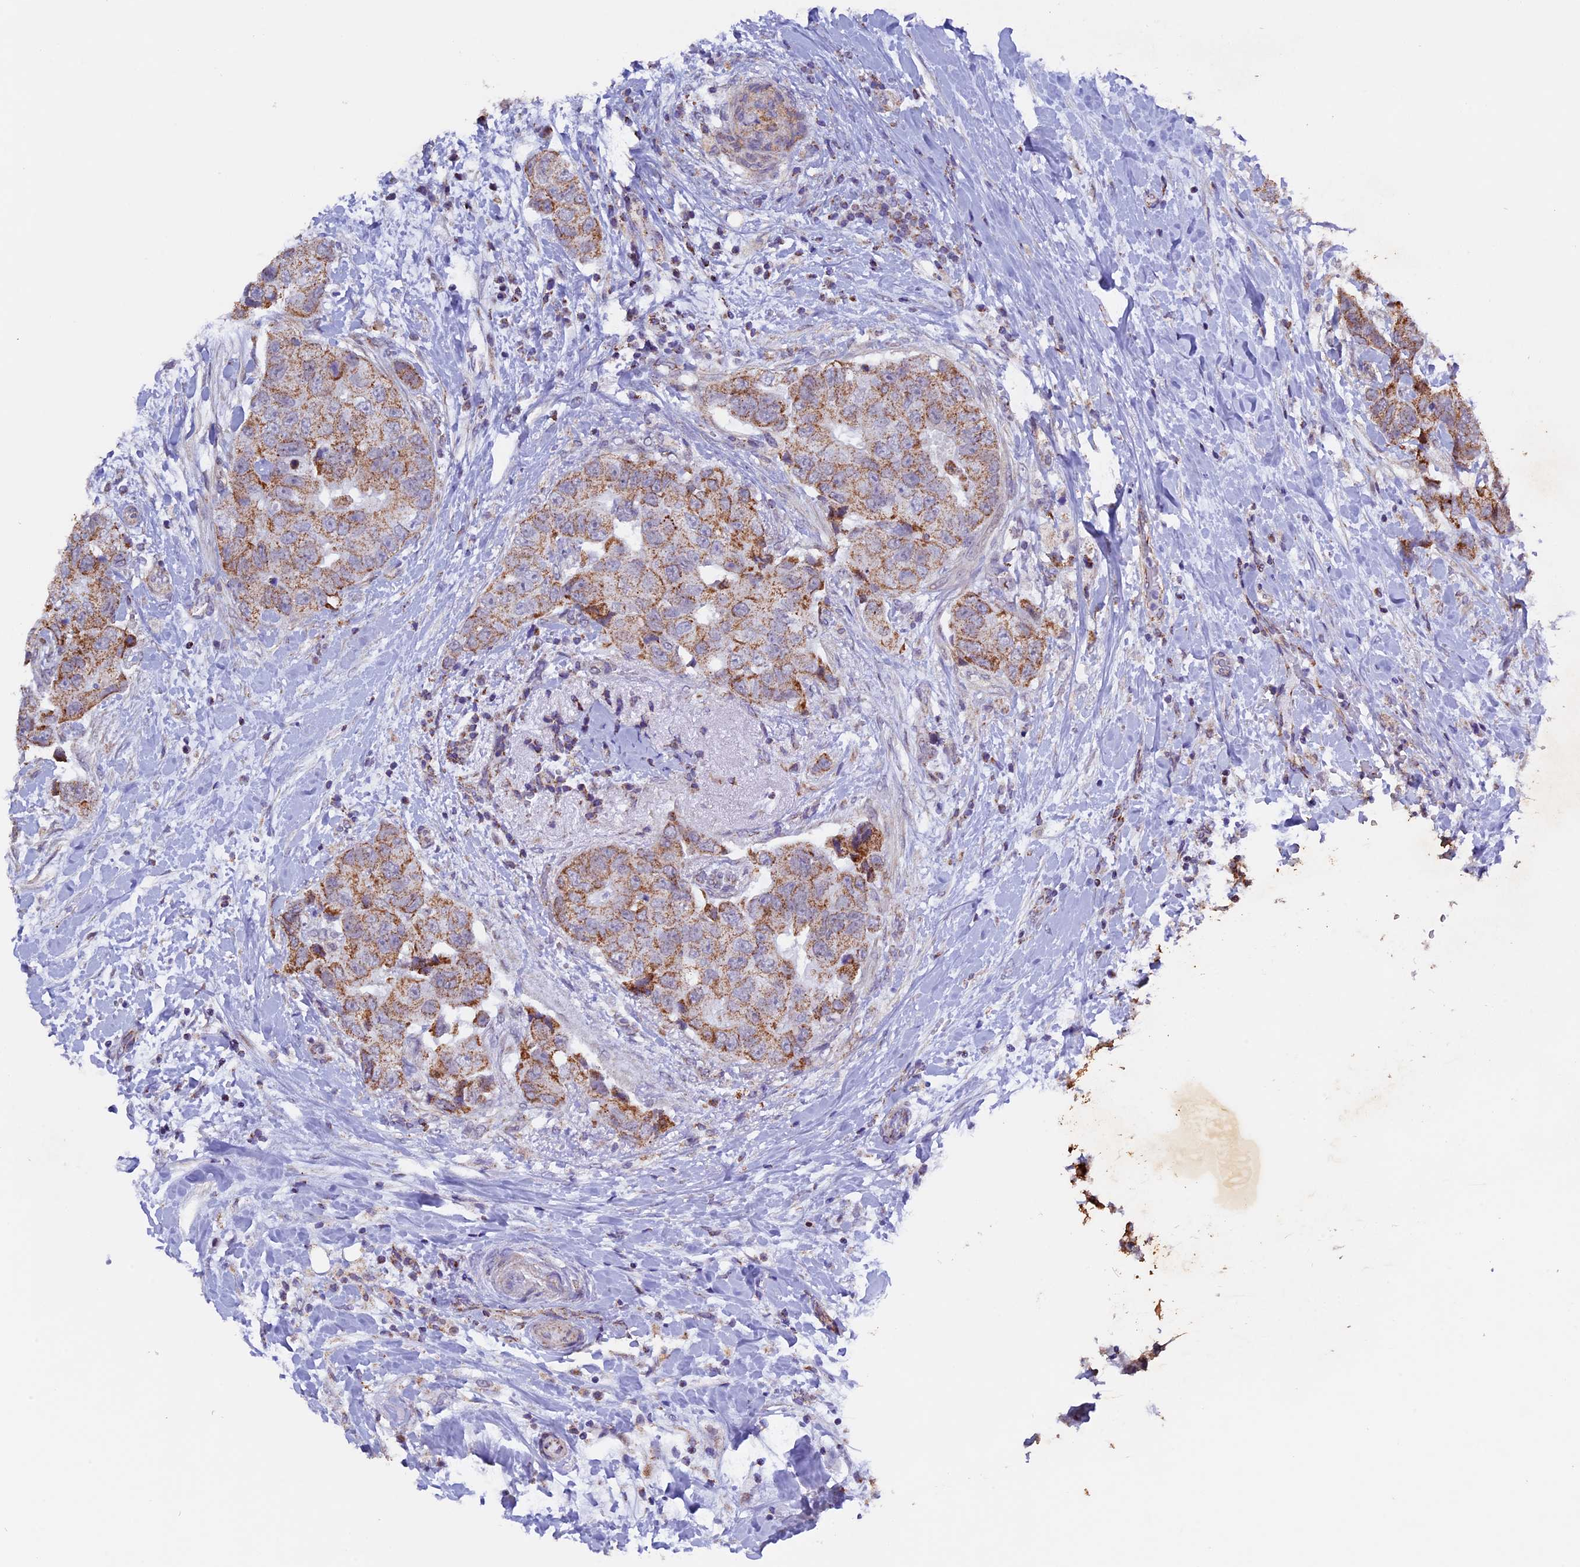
{"staining": {"intensity": "moderate", "quantity": ">75%", "location": "cytoplasmic/membranous"}, "tissue": "breast cancer", "cell_type": "Tumor cells", "image_type": "cancer", "snomed": [{"axis": "morphology", "description": "Normal tissue, NOS"}, {"axis": "morphology", "description": "Duct carcinoma"}, {"axis": "topography", "description": "Breast"}], "caption": "A brown stain highlights moderate cytoplasmic/membranous expression of a protein in invasive ductal carcinoma (breast) tumor cells. Using DAB (3,3'-diaminobenzidine) (brown) and hematoxylin (blue) stains, captured at high magnification using brightfield microscopy.", "gene": "TFAM", "patient": {"sex": "female", "age": 62}}